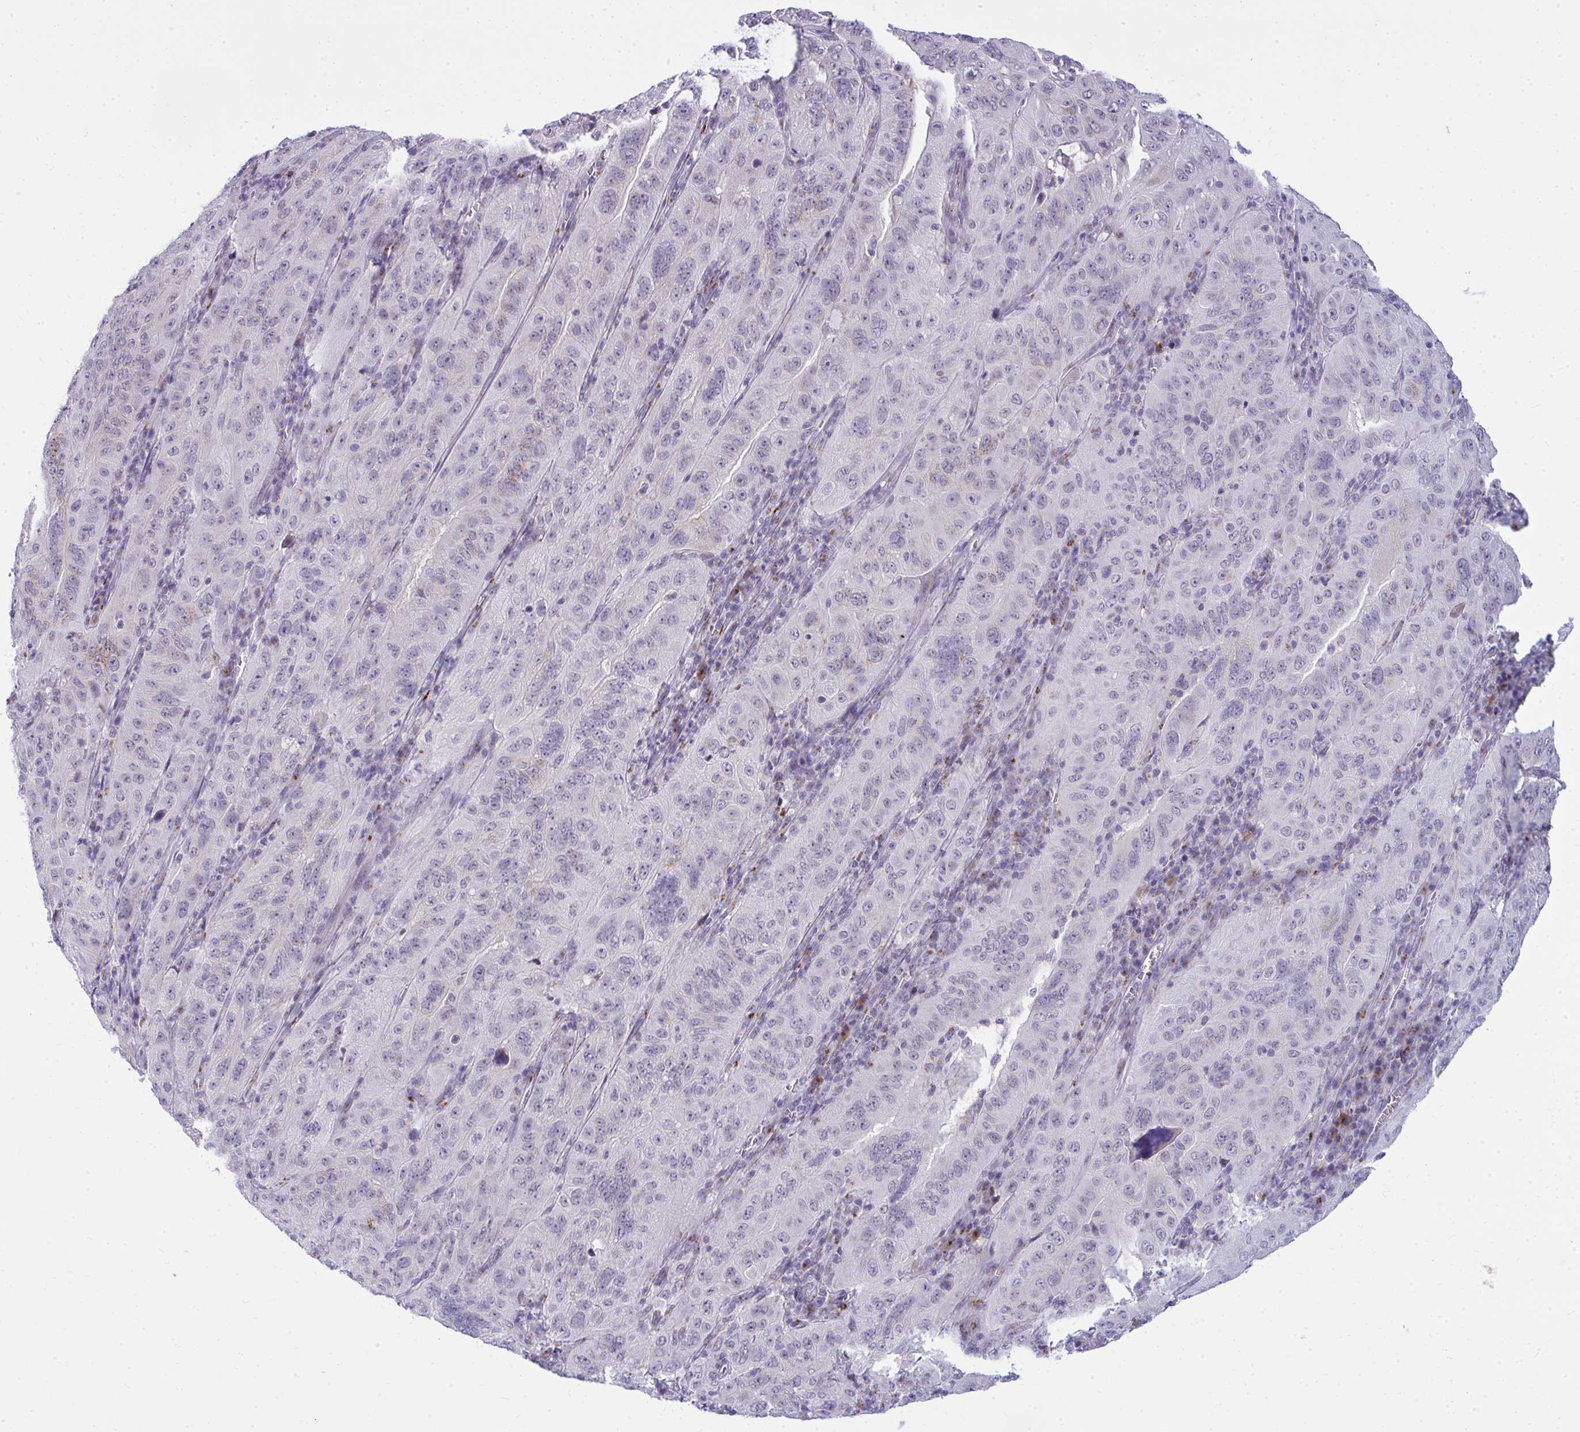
{"staining": {"intensity": "negative", "quantity": "none", "location": "none"}, "tissue": "pancreatic cancer", "cell_type": "Tumor cells", "image_type": "cancer", "snomed": [{"axis": "morphology", "description": "Adenocarcinoma, NOS"}, {"axis": "topography", "description": "Pancreas"}], "caption": "Immunohistochemistry (IHC) image of human pancreatic cancer stained for a protein (brown), which displays no expression in tumor cells.", "gene": "DTX4", "patient": {"sex": "male", "age": 63}}